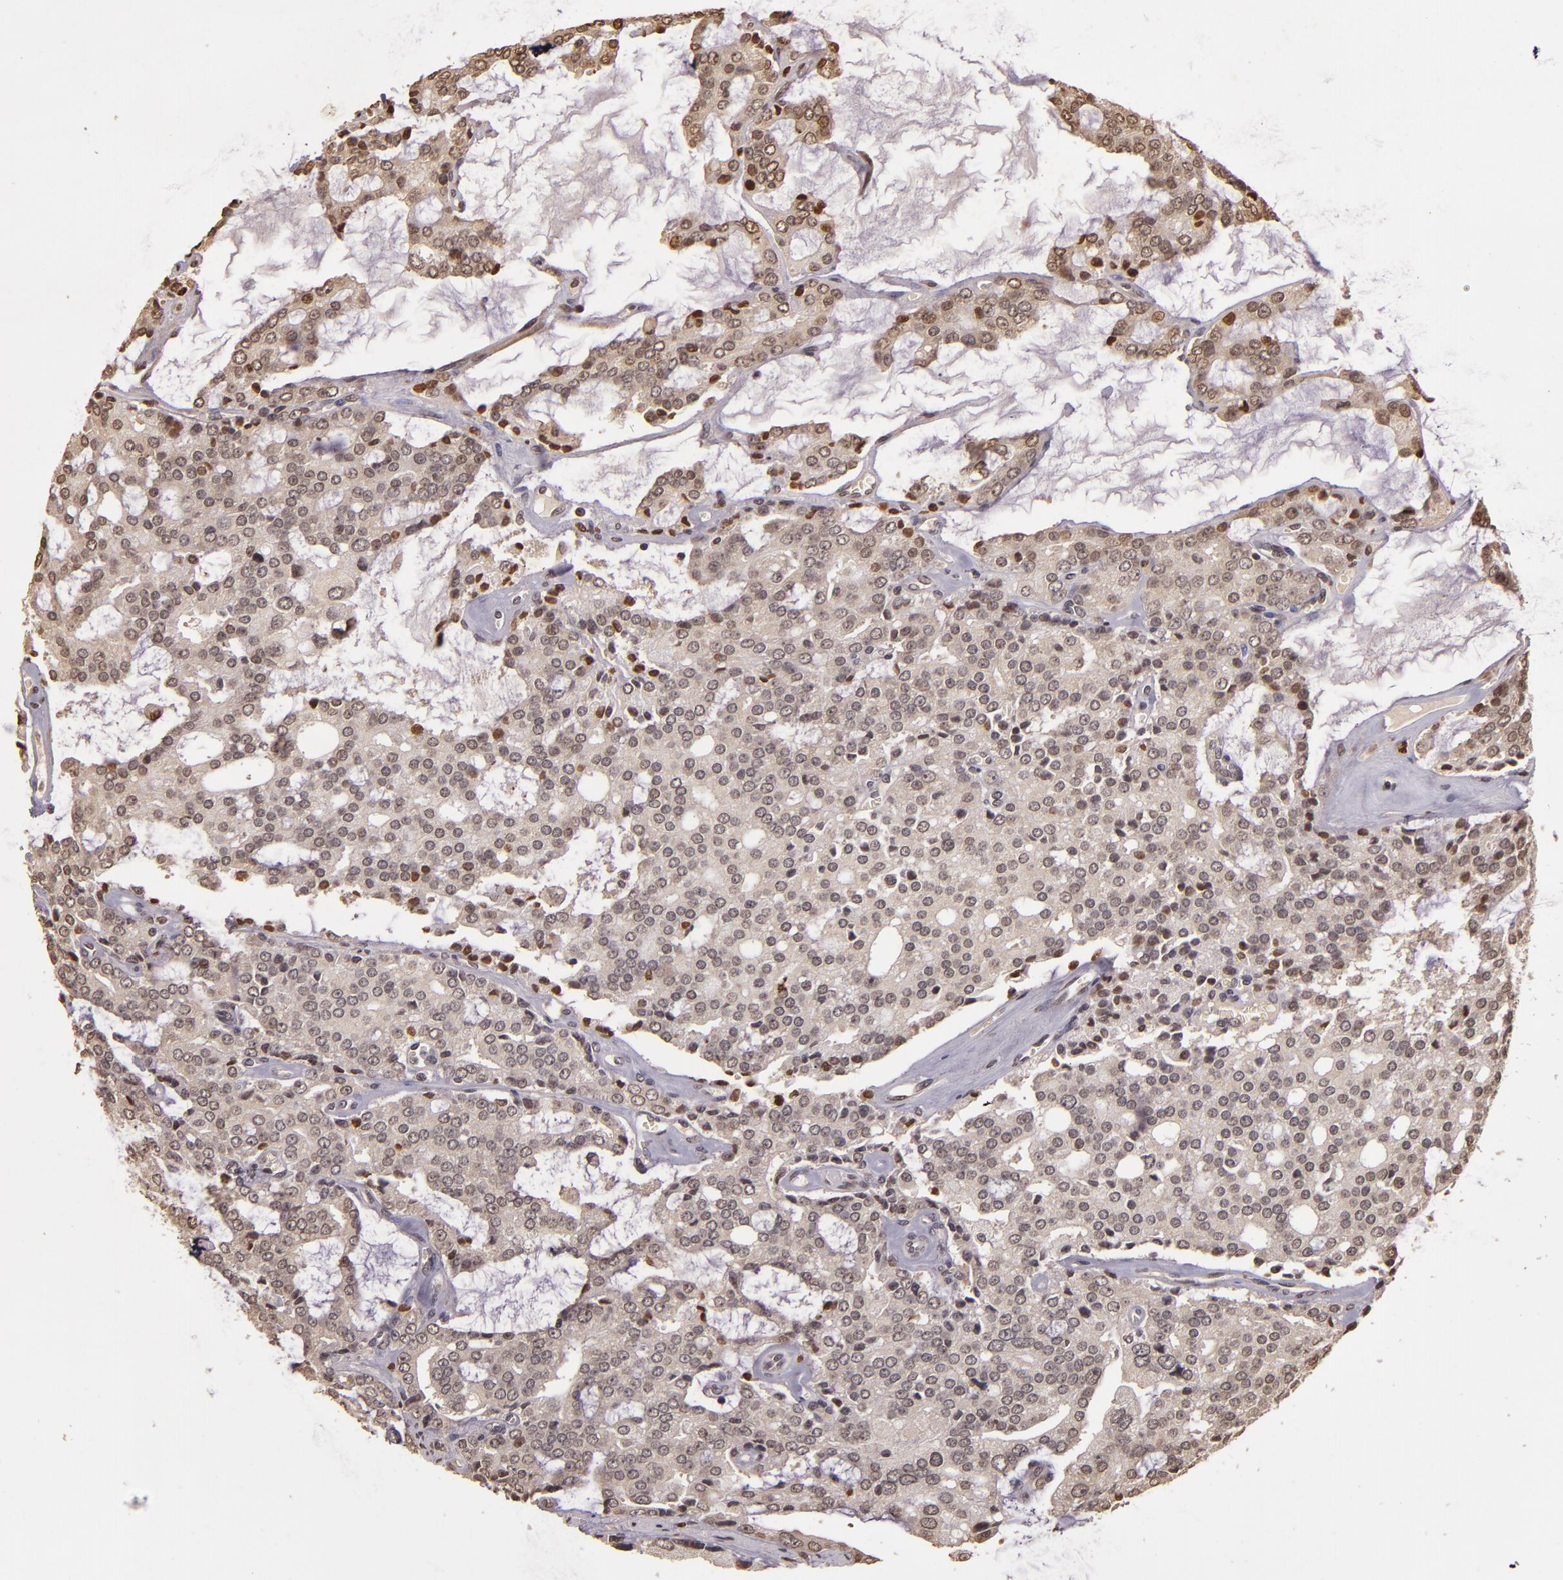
{"staining": {"intensity": "weak", "quantity": ">75%", "location": "cytoplasmic/membranous,nuclear"}, "tissue": "prostate cancer", "cell_type": "Tumor cells", "image_type": "cancer", "snomed": [{"axis": "morphology", "description": "Adenocarcinoma, High grade"}, {"axis": "topography", "description": "Prostate"}], "caption": "Immunohistochemical staining of adenocarcinoma (high-grade) (prostate) demonstrates low levels of weak cytoplasmic/membranous and nuclear protein expression in approximately >75% of tumor cells.", "gene": "CUL1", "patient": {"sex": "male", "age": 67}}